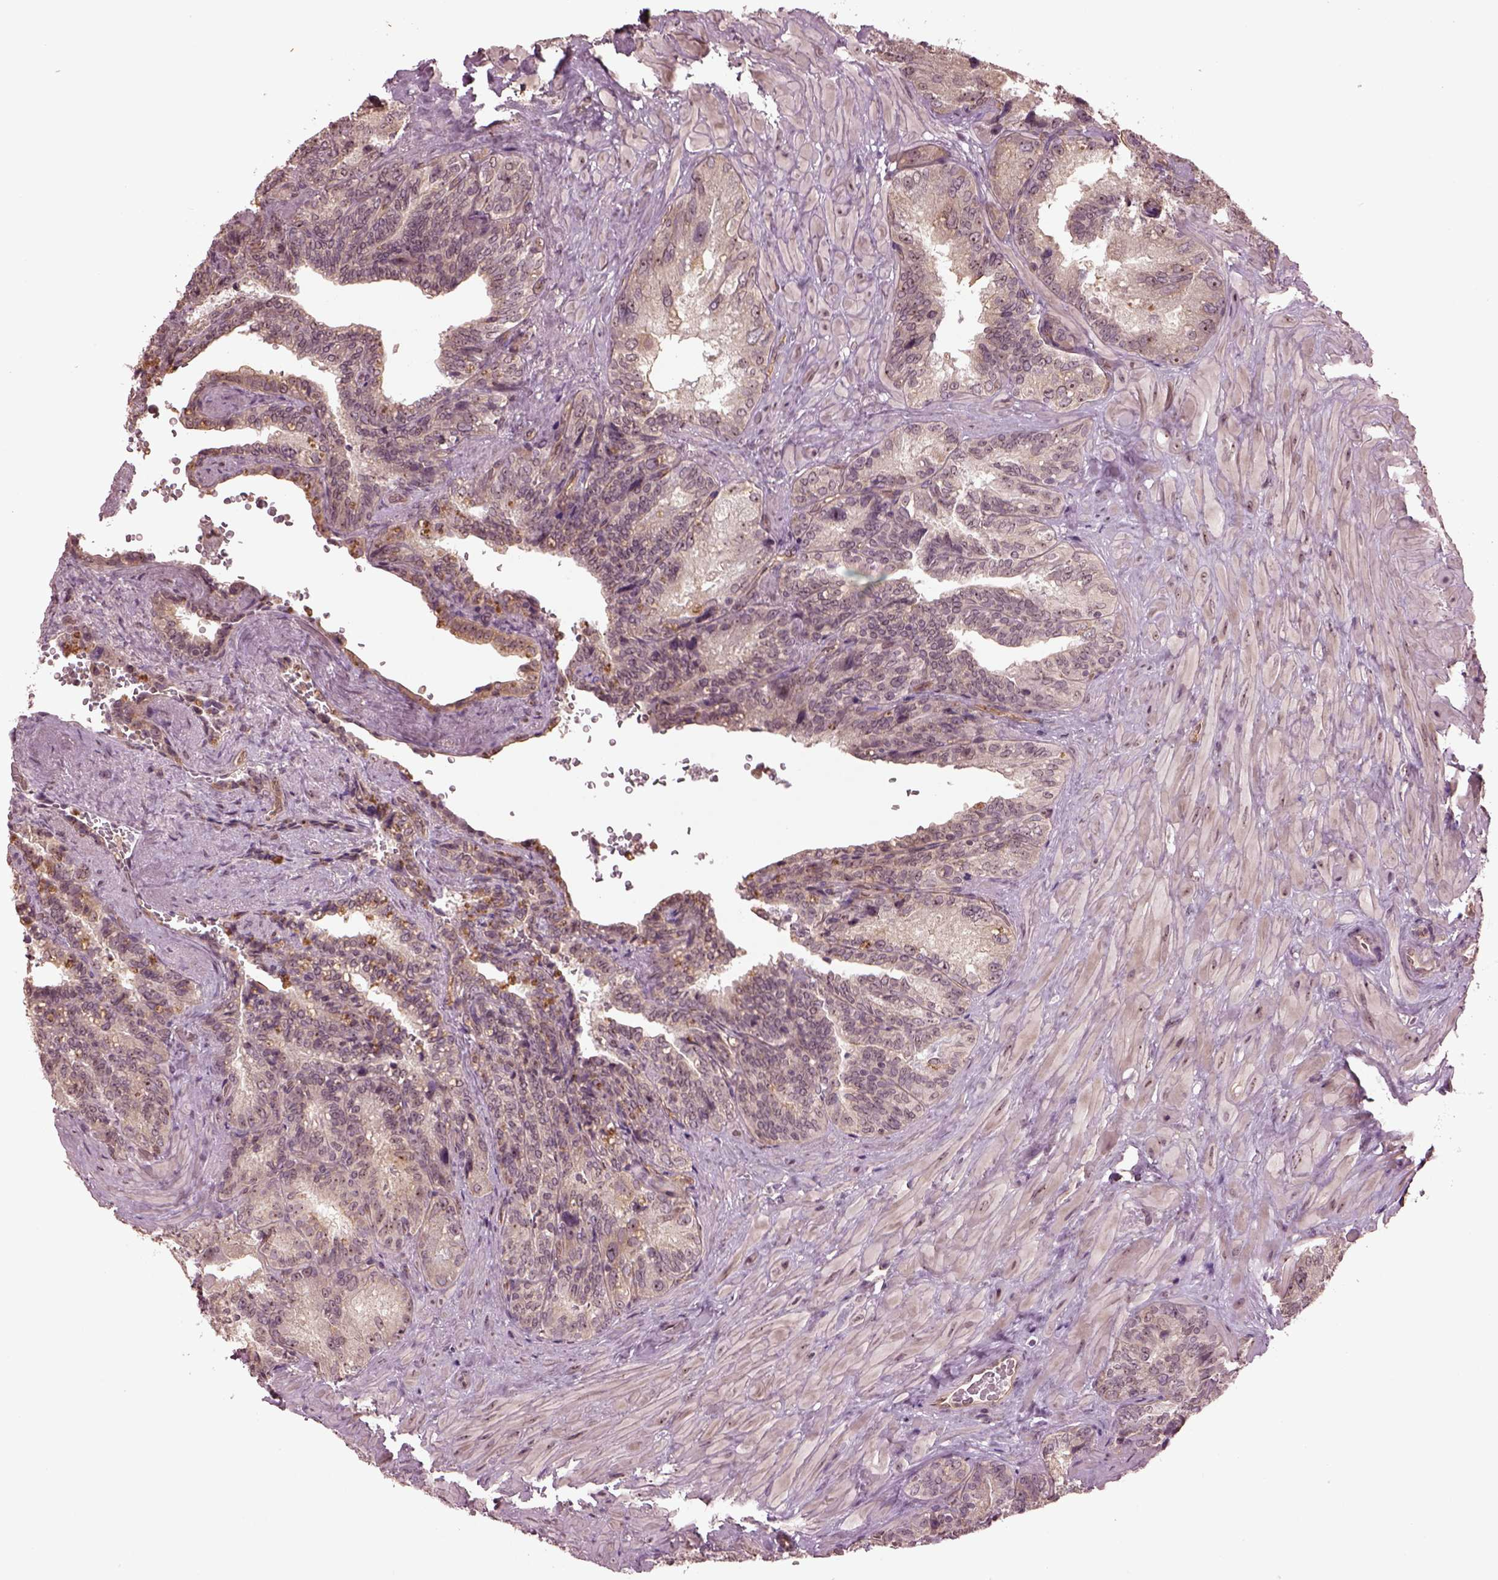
{"staining": {"intensity": "moderate", "quantity": "<25%", "location": "cytoplasmic/membranous,nuclear"}, "tissue": "seminal vesicle", "cell_type": "Glandular cells", "image_type": "normal", "snomed": [{"axis": "morphology", "description": "Normal tissue, NOS"}, {"axis": "topography", "description": "Seminal veicle"}], "caption": "An image of seminal vesicle stained for a protein shows moderate cytoplasmic/membranous,nuclear brown staining in glandular cells. (DAB IHC, brown staining for protein, blue staining for nuclei).", "gene": "GNRH1", "patient": {"sex": "male", "age": 69}}